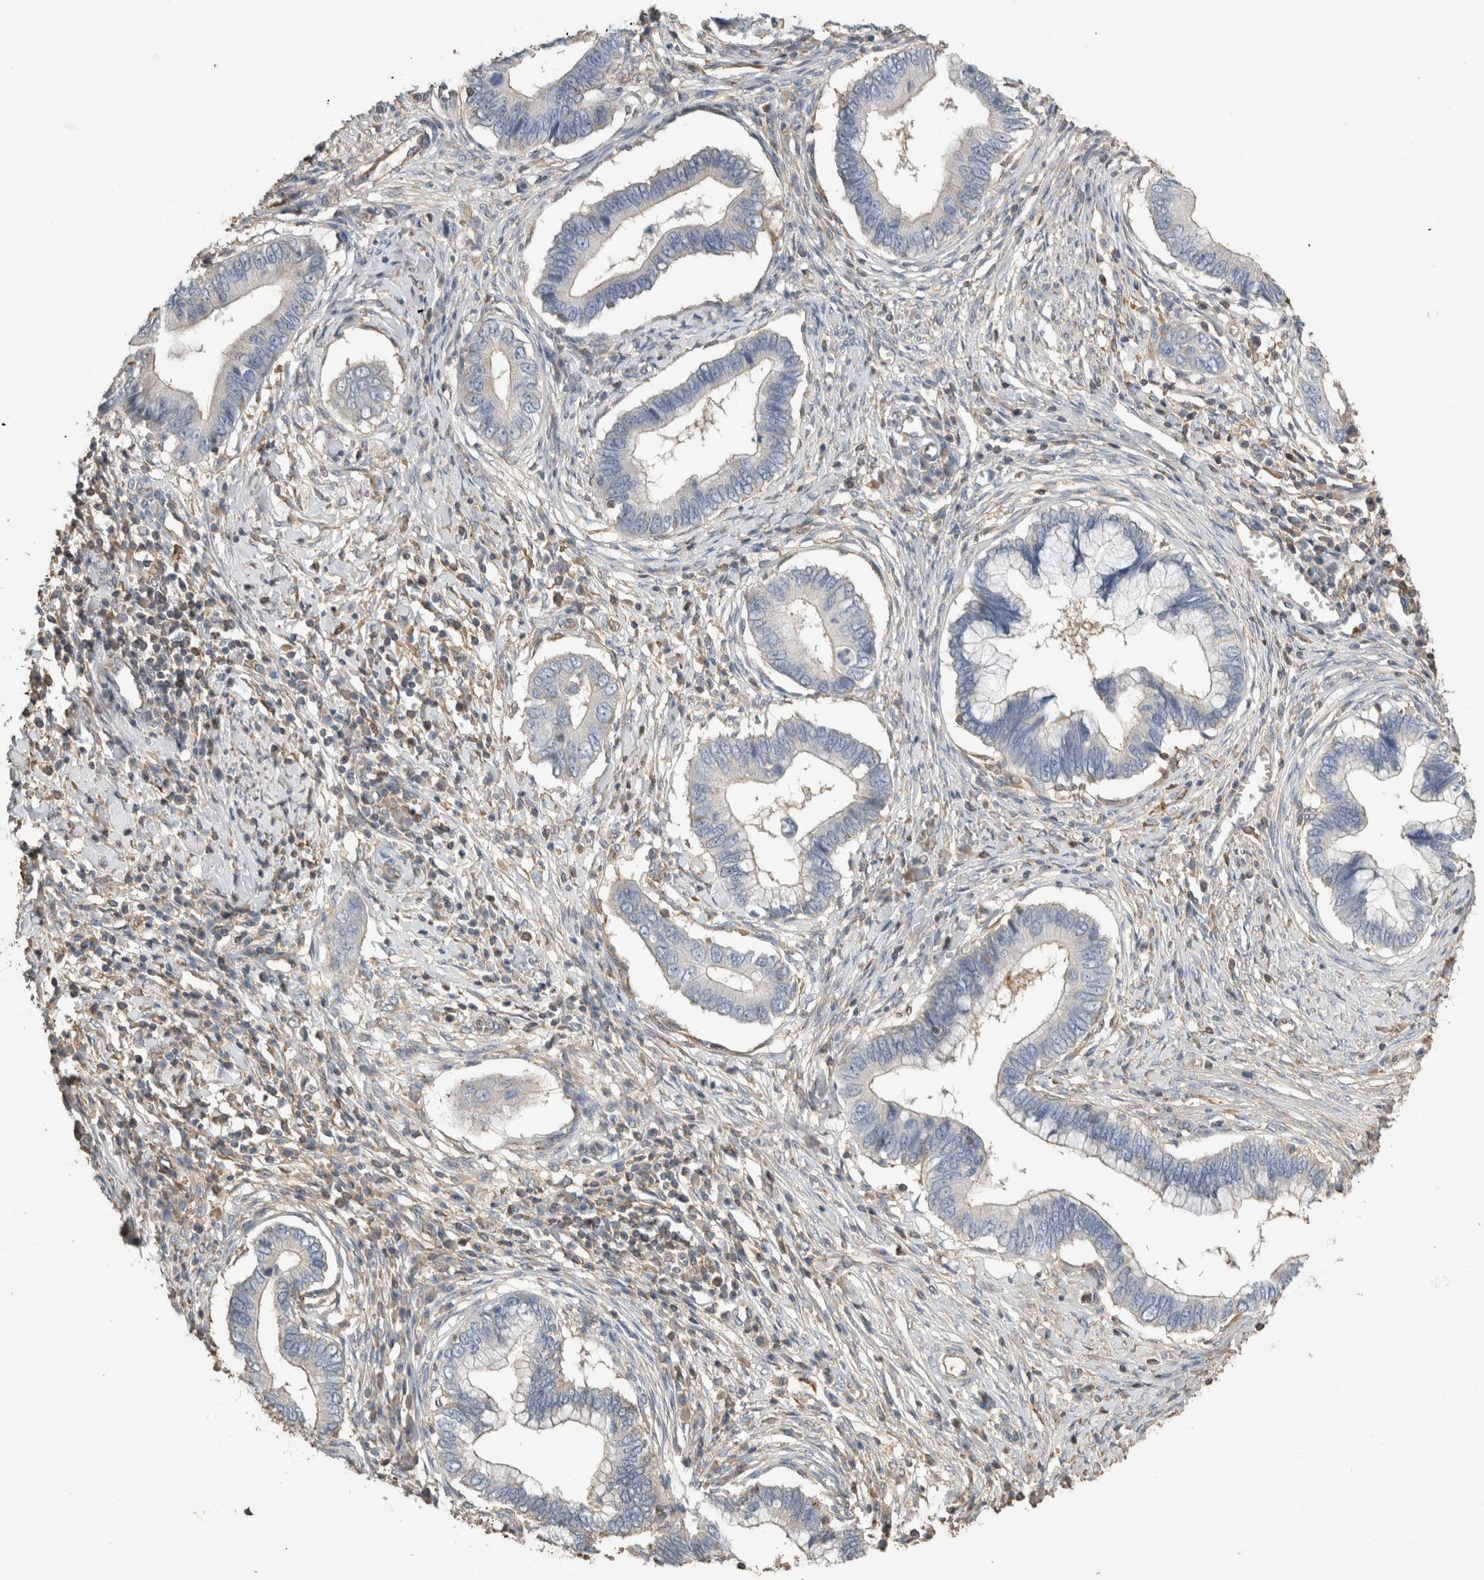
{"staining": {"intensity": "weak", "quantity": "<25%", "location": "cytoplasmic/membranous"}, "tissue": "cervical cancer", "cell_type": "Tumor cells", "image_type": "cancer", "snomed": [{"axis": "morphology", "description": "Adenocarcinoma, NOS"}, {"axis": "topography", "description": "Cervix"}], "caption": "A high-resolution image shows immunohistochemistry (IHC) staining of cervical cancer, which exhibits no significant expression in tumor cells.", "gene": "EIF4G3", "patient": {"sex": "female", "age": 44}}